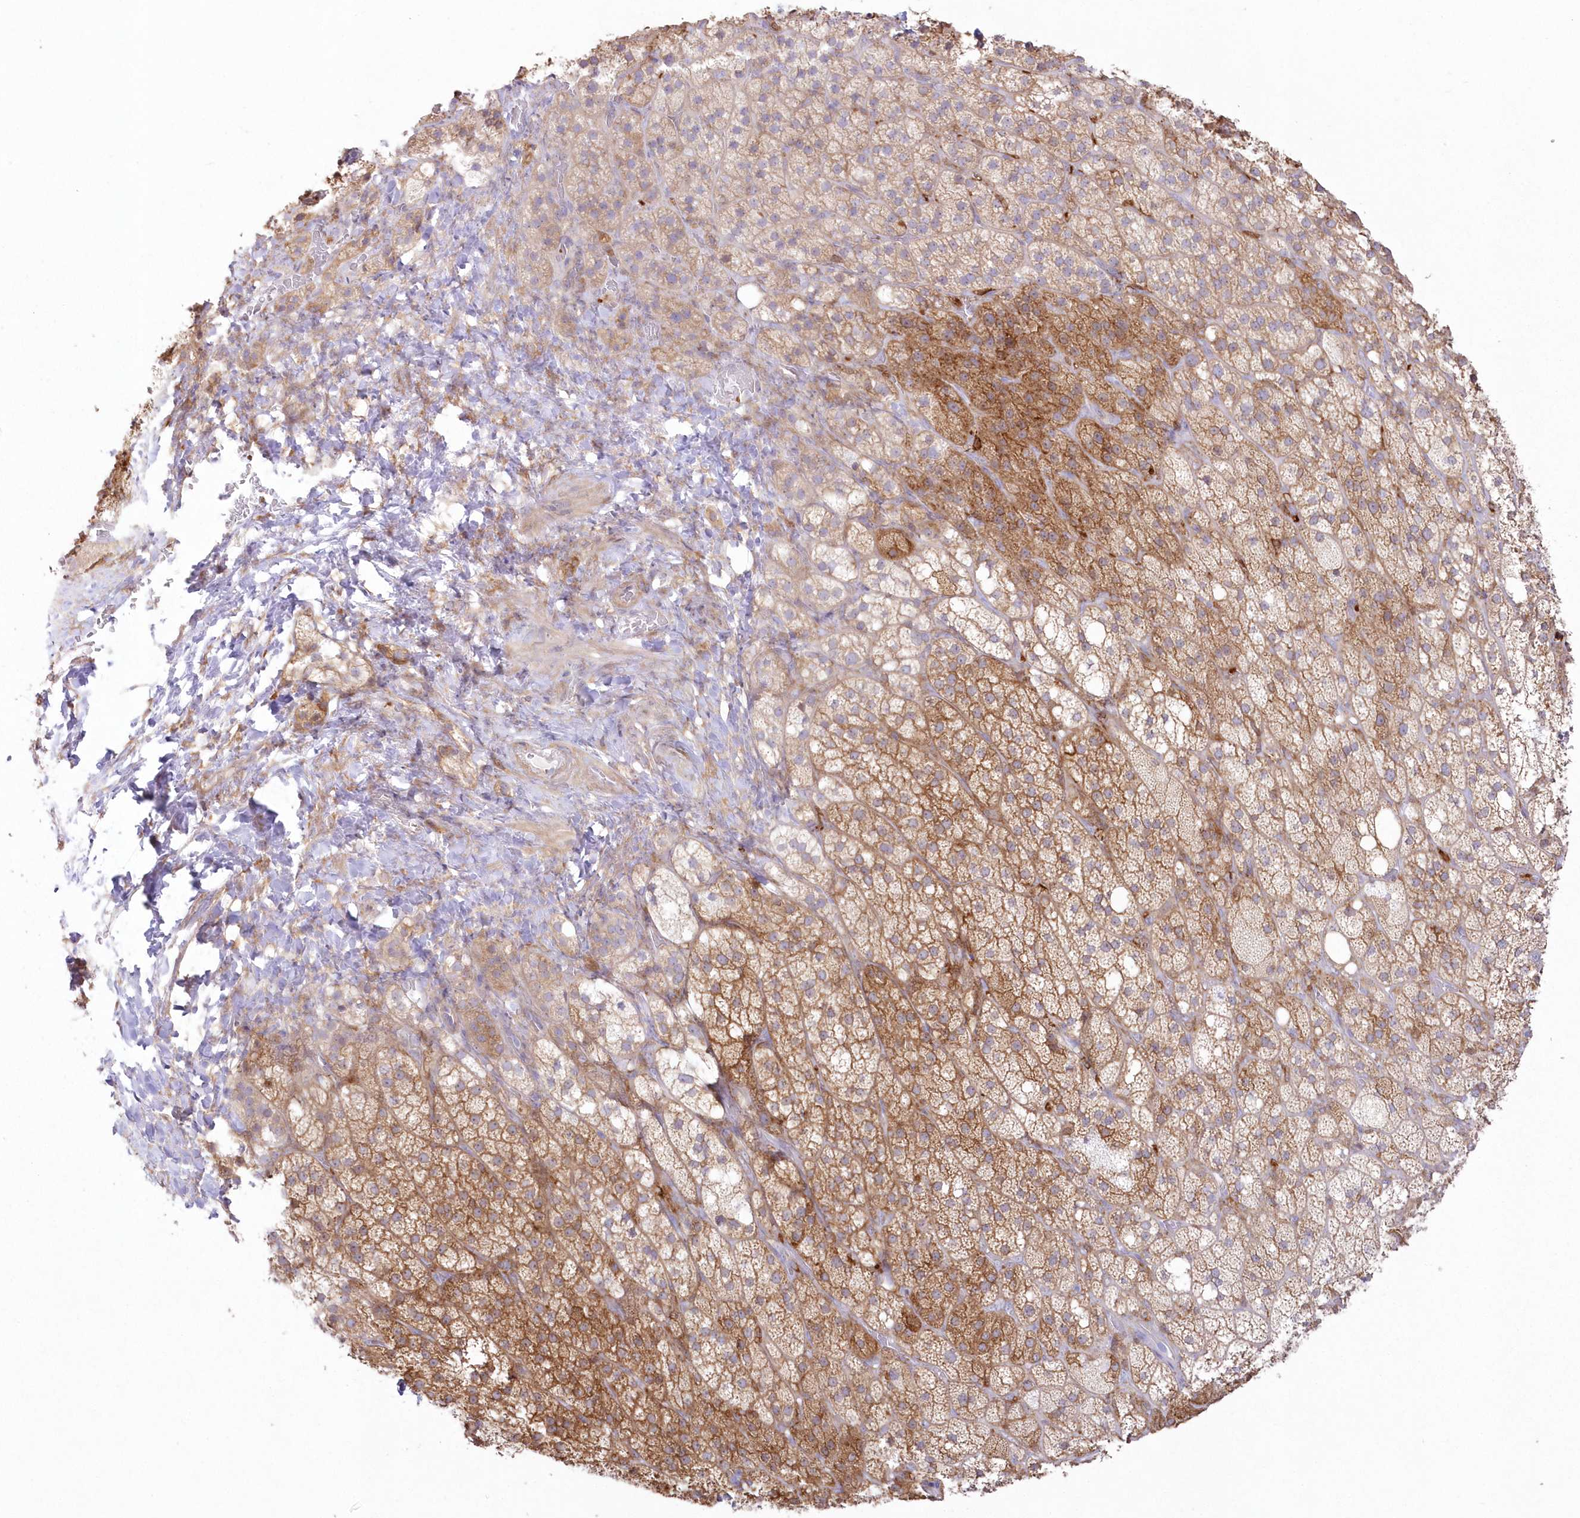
{"staining": {"intensity": "moderate", "quantity": ">75%", "location": "cytoplasmic/membranous"}, "tissue": "adrenal gland", "cell_type": "Glandular cells", "image_type": "normal", "snomed": [{"axis": "morphology", "description": "Normal tissue, NOS"}, {"axis": "topography", "description": "Adrenal gland"}], "caption": "An IHC micrograph of normal tissue is shown. Protein staining in brown shows moderate cytoplasmic/membranous positivity in adrenal gland within glandular cells. (IHC, brightfield microscopy, high magnification).", "gene": "SH3PXD2B", "patient": {"sex": "male", "age": 61}}